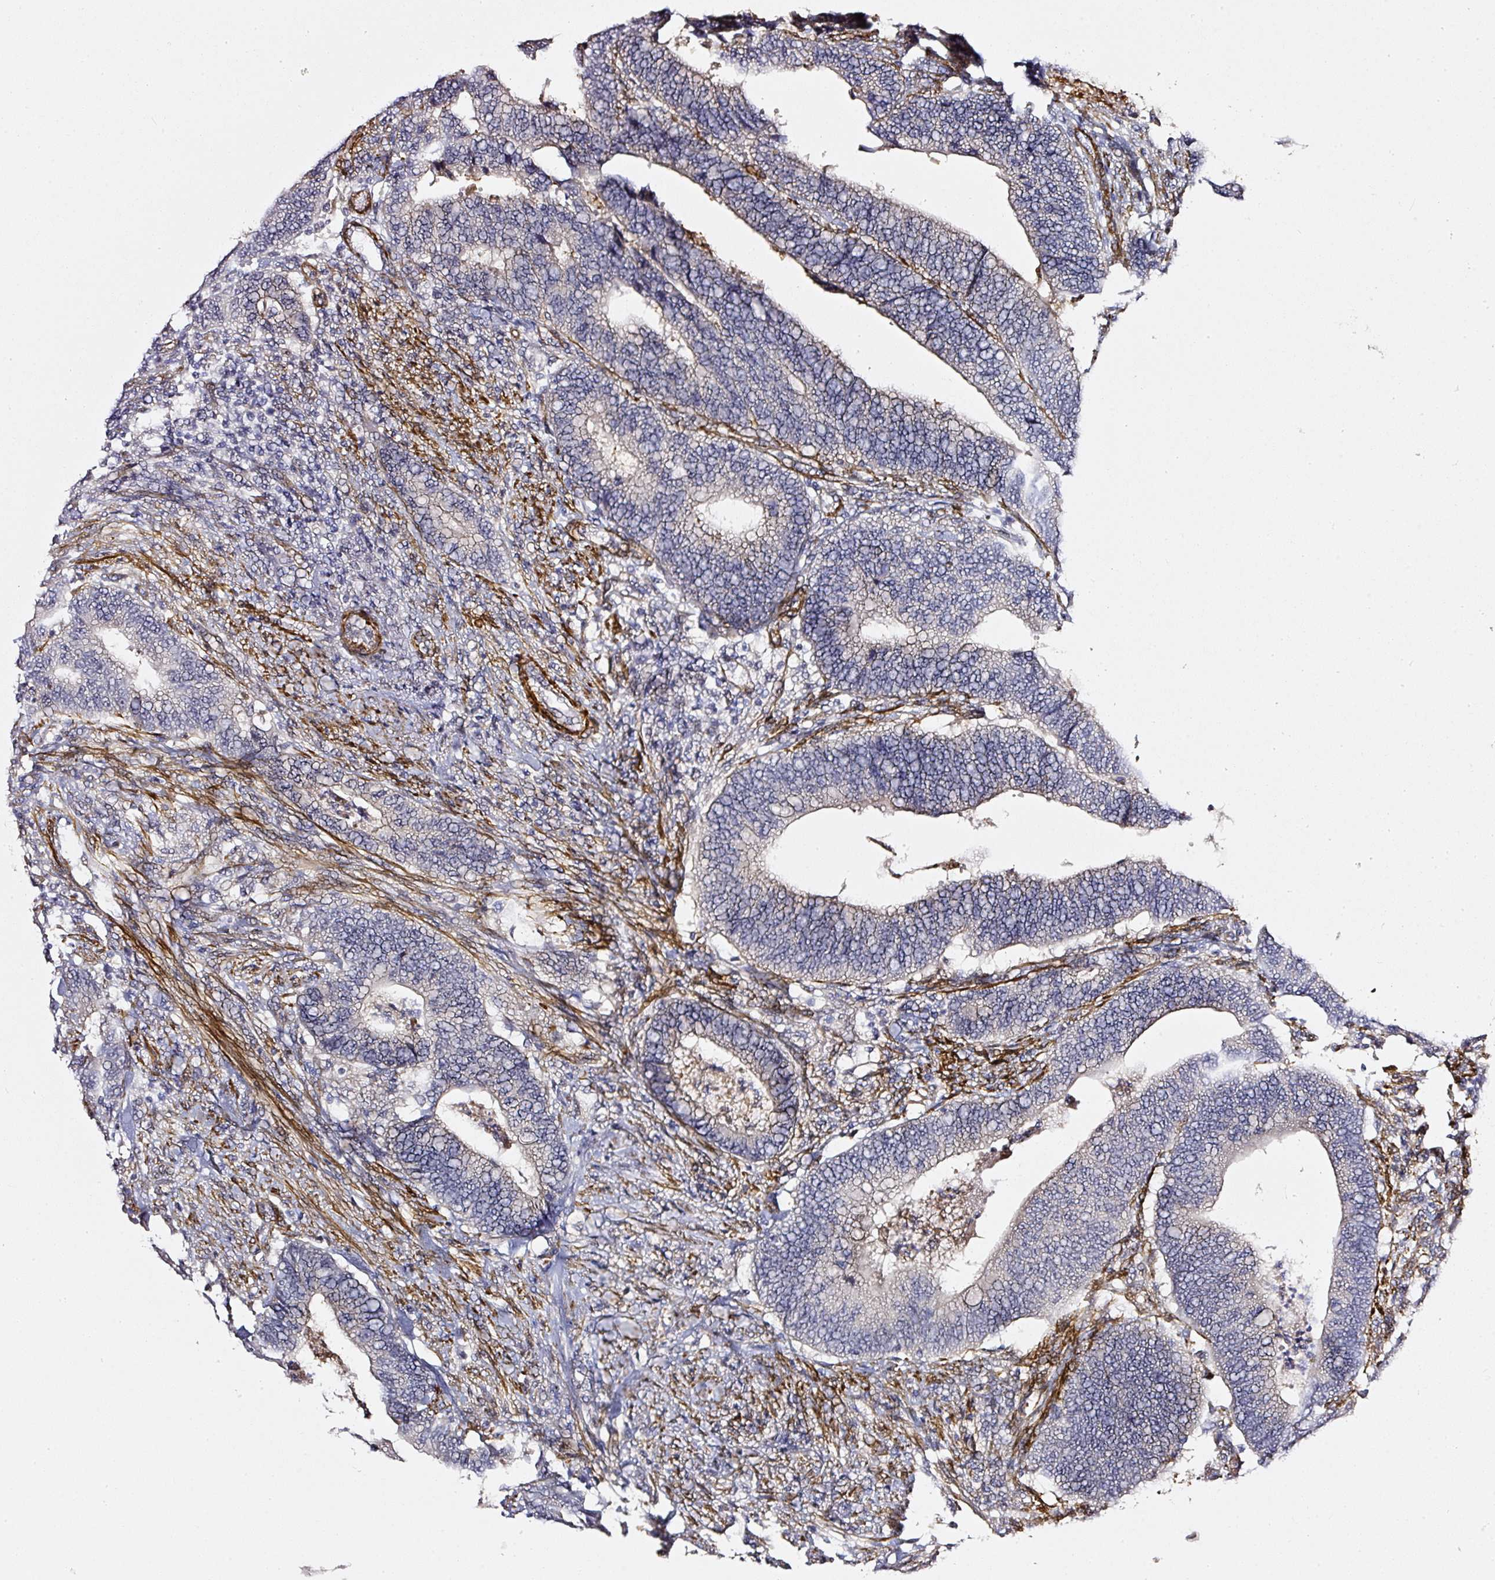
{"staining": {"intensity": "negative", "quantity": "none", "location": "none"}, "tissue": "colorectal cancer", "cell_type": "Tumor cells", "image_type": "cancer", "snomed": [{"axis": "morphology", "description": "Adenocarcinoma, NOS"}, {"axis": "topography", "description": "Colon"}], "caption": "Immunohistochemical staining of adenocarcinoma (colorectal) reveals no significant expression in tumor cells. Nuclei are stained in blue.", "gene": "TOGARAM1", "patient": {"sex": "male", "age": 87}}